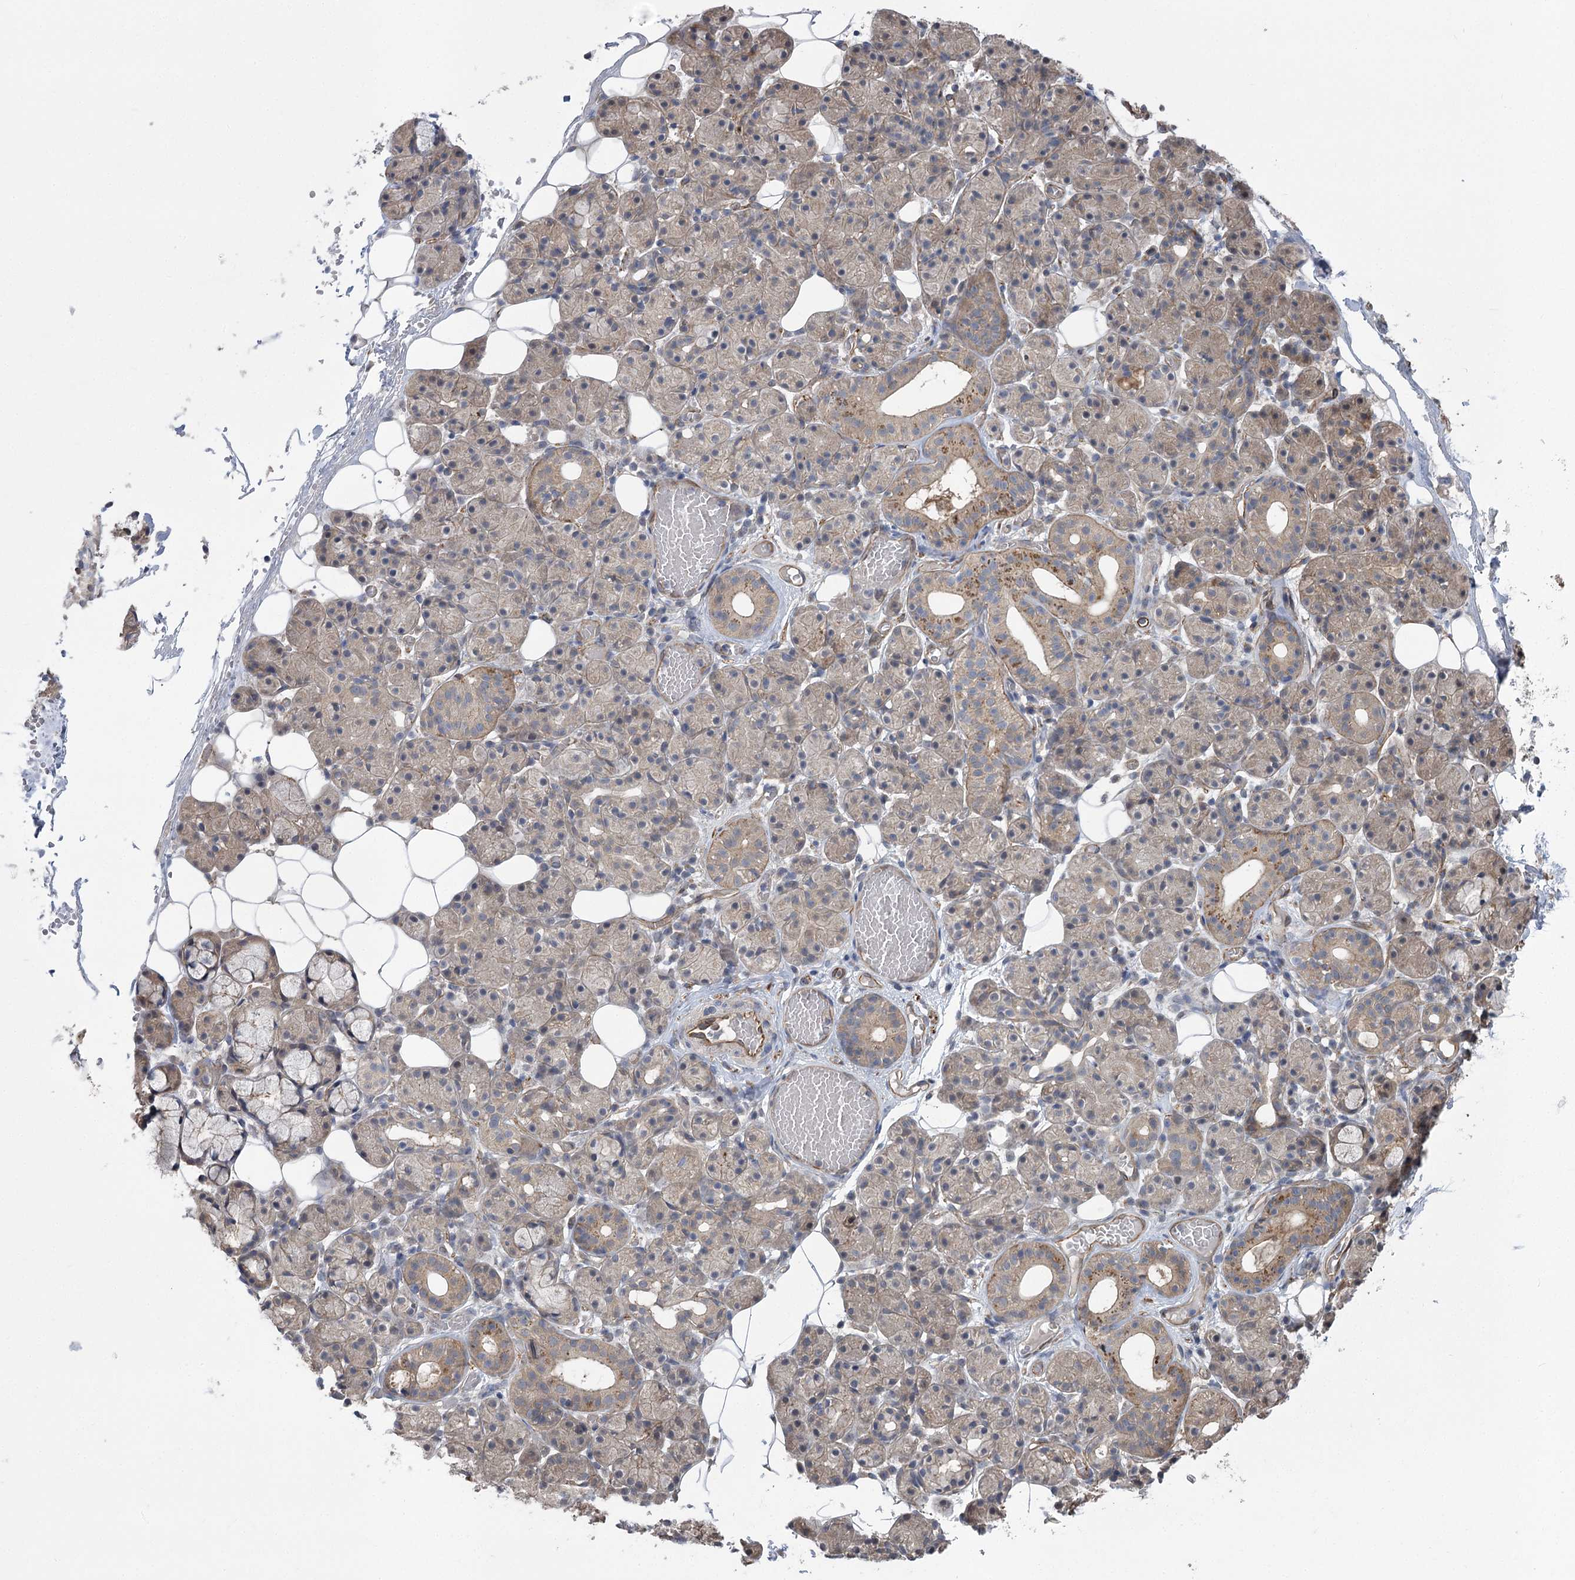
{"staining": {"intensity": "weak", "quantity": "25%-75%", "location": "cytoplasmic/membranous"}, "tissue": "salivary gland", "cell_type": "Glandular cells", "image_type": "normal", "snomed": [{"axis": "morphology", "description": "Normal tissue, NOS"}, {"axis": "topography", "description": "Salivary gland"}], "caption": "Immunohistochemistry histopathology image of unremarkable salivary gland stained for a protein (brown), which reveals low levels of weak cytoplasmic/membranous expression in about 25%-75% of glandular cells.", "gene": "RWDD4", "patient": {"sex": "male", "age": 63}}